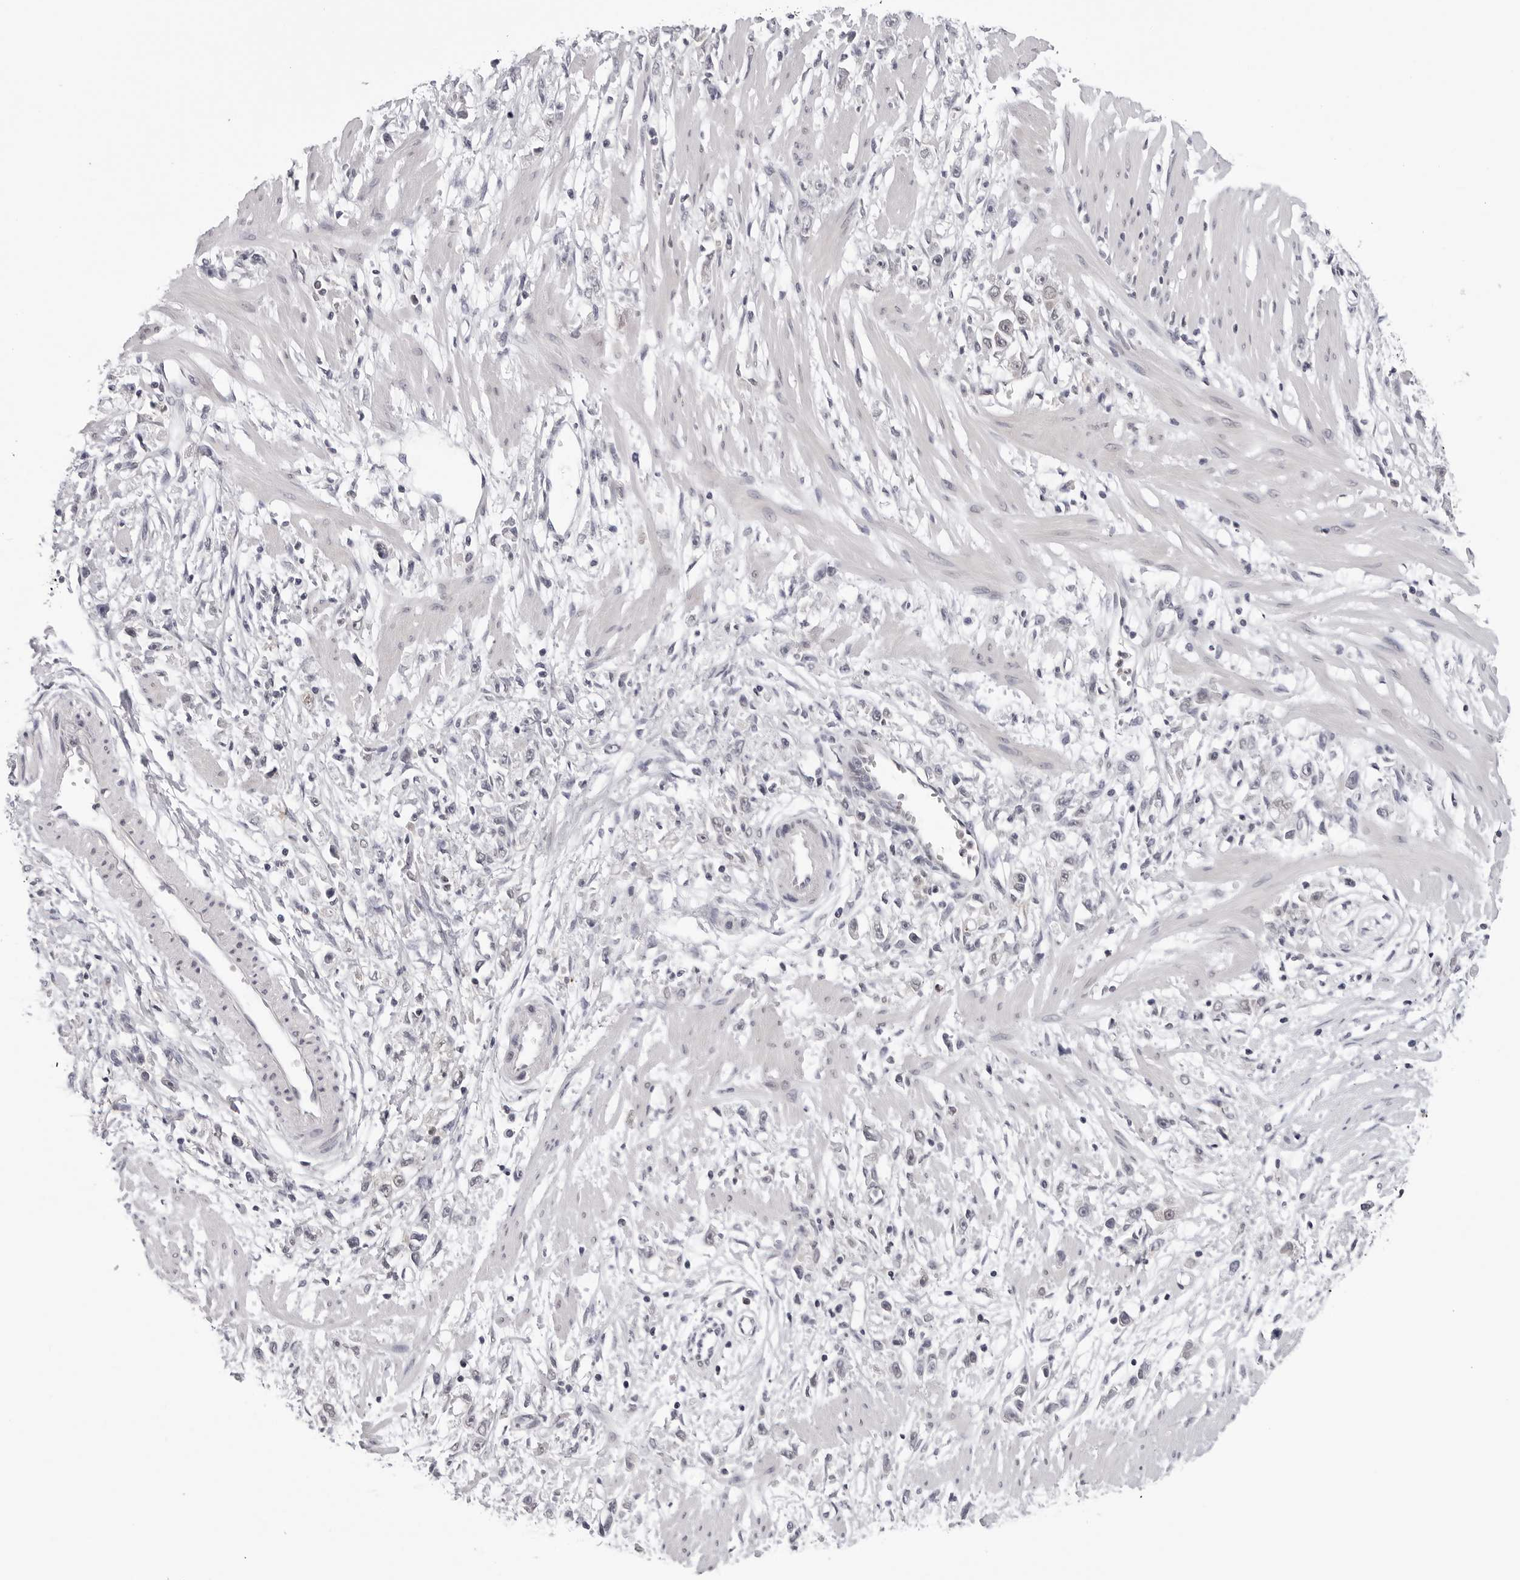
{"staining": {"intensity": "negative", "quantity": "none", "location": "none"}, "tissue": "stomach cancer", "cell_type": "Tumor cells", "image_type": "cancer", "snomed": [{"axis": "morphology", "description": "Adenocarcinoma, NOS"}, {"axis": "topography", "description": "Stomach"}], "caption": "DAB (3,3'-diaminobenzidine) immunohistochemical staining of stomach cancer (adenocarcinoma) reveals no significant staining in tumor cells.", "gene": "CDK20", "patient": {"sex": "female", "age": 59}}